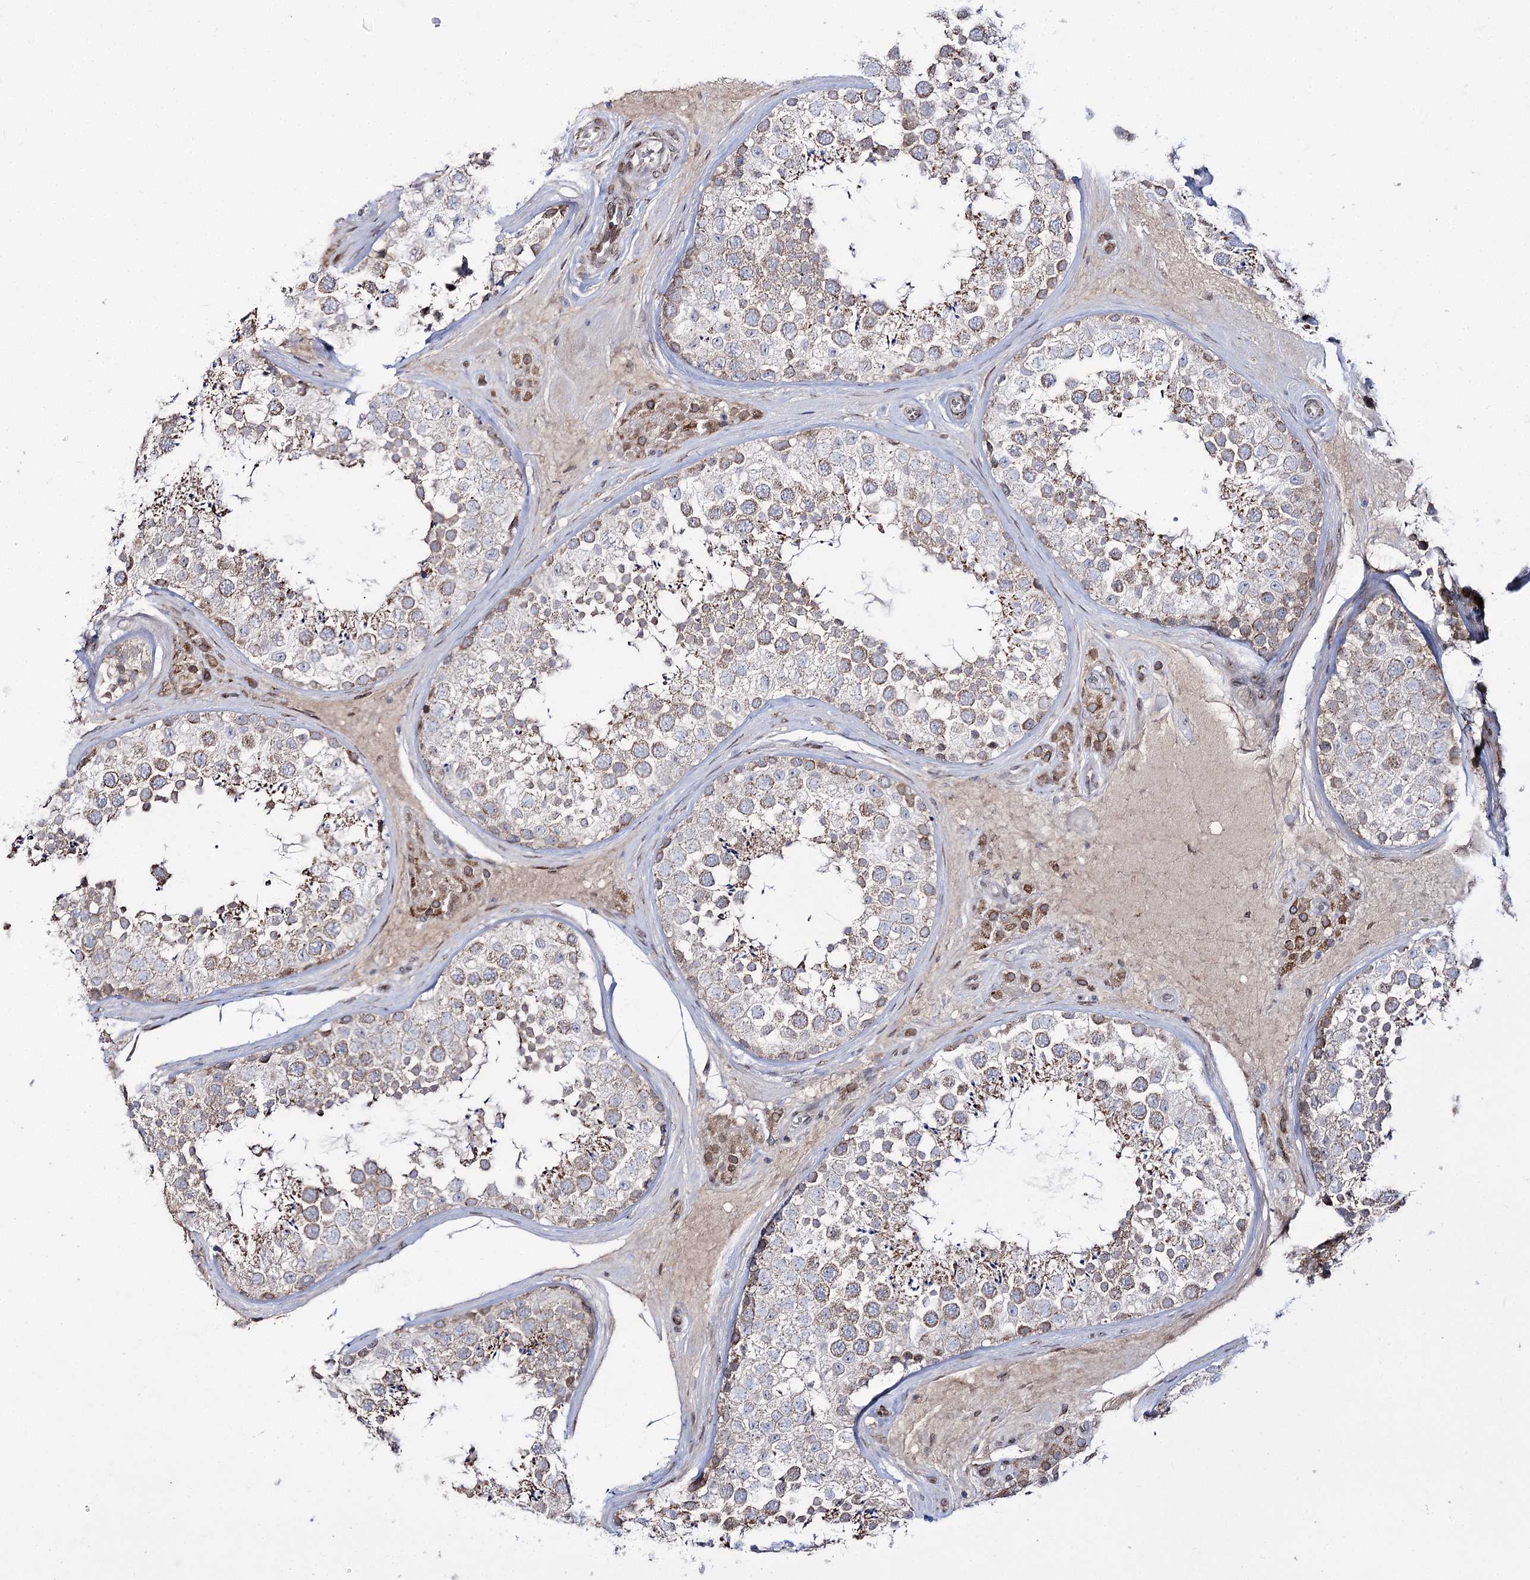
{"staining": {"intensity": "moderate", "quantity": "25%-75%", "location": "cytoplasmic/membranous"}, "tissue": "testis", "cell_type": "Cells in seminiferous ducts", "image_type": "normal", "snomed": [{"axis": "morphology", "description": "Normal tissue, NOS"}, {"axis": "topography", "description": "Testis"}], "caption": "Immunohistochemistry image of normal testis: human testis stained using immunohistochemistry (IHC) reveals medium levels of moderate protein expression localized specifically in the cytoplasmic/membranous of cells in seminiferous ducts, appearing as a cytoplasmic/membranous brown color.", "gene": "C11orf80", "patient": {"sex": "male", "age": 46}}